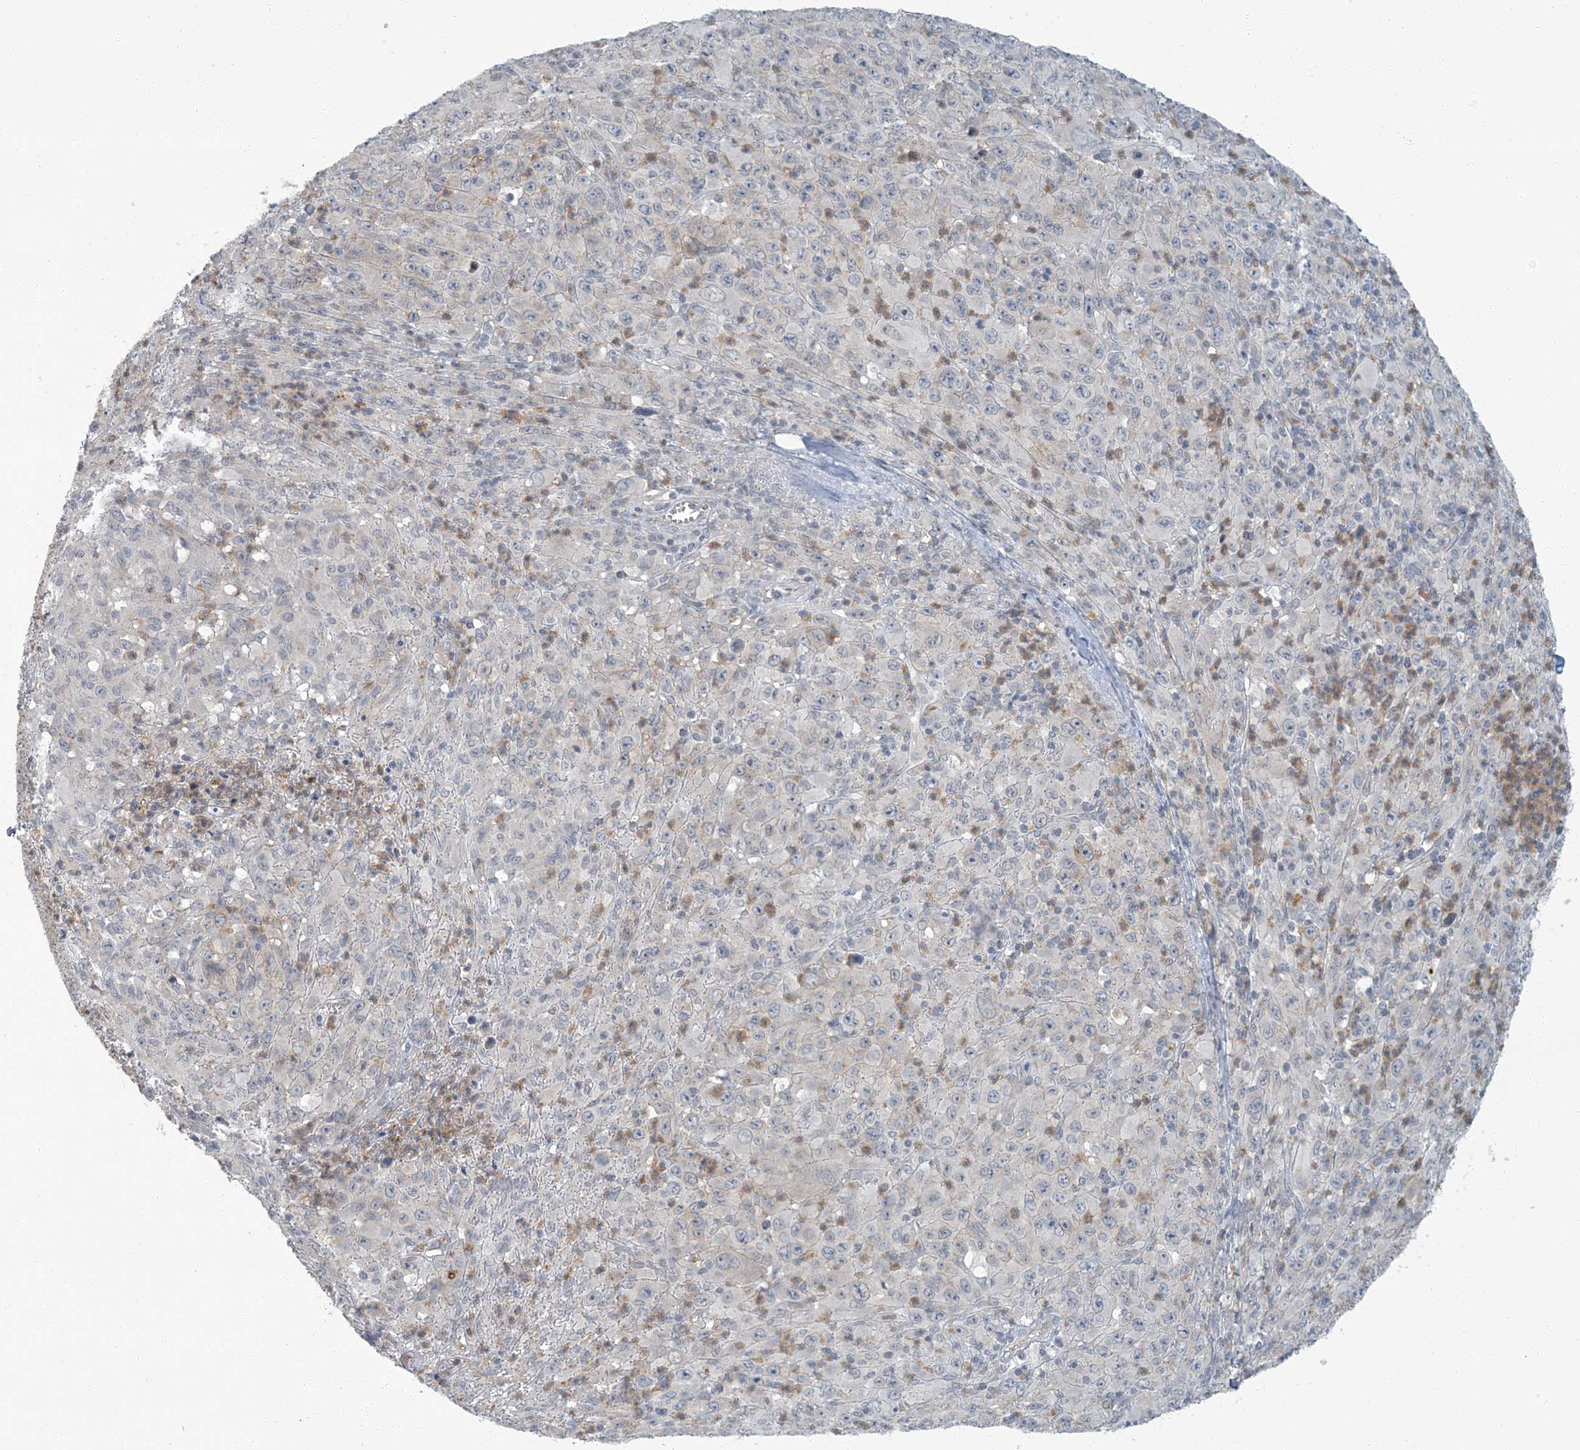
{"staining": {"intensity": "negative", "quantity": "none", "location": "none"}, "tissue": "melanoma", "cell_type": "Tumor cells", "image_type": "cancer", "snomed": [{"axis": "morphology", "description": "Malignant melanoma, Metastatic site"}, {"axis": "topography", "description": "Skin"}], "caption": "Melanoma was stained to show a protein in brown. There is no significant expression in tumor cells. (DAB (3,3'-diaminobenzidine) IHC visualized using brightfield microscopy, high magnification).", "gene": "EPHA4", "patient": {"sex": "female", "age": 56}}